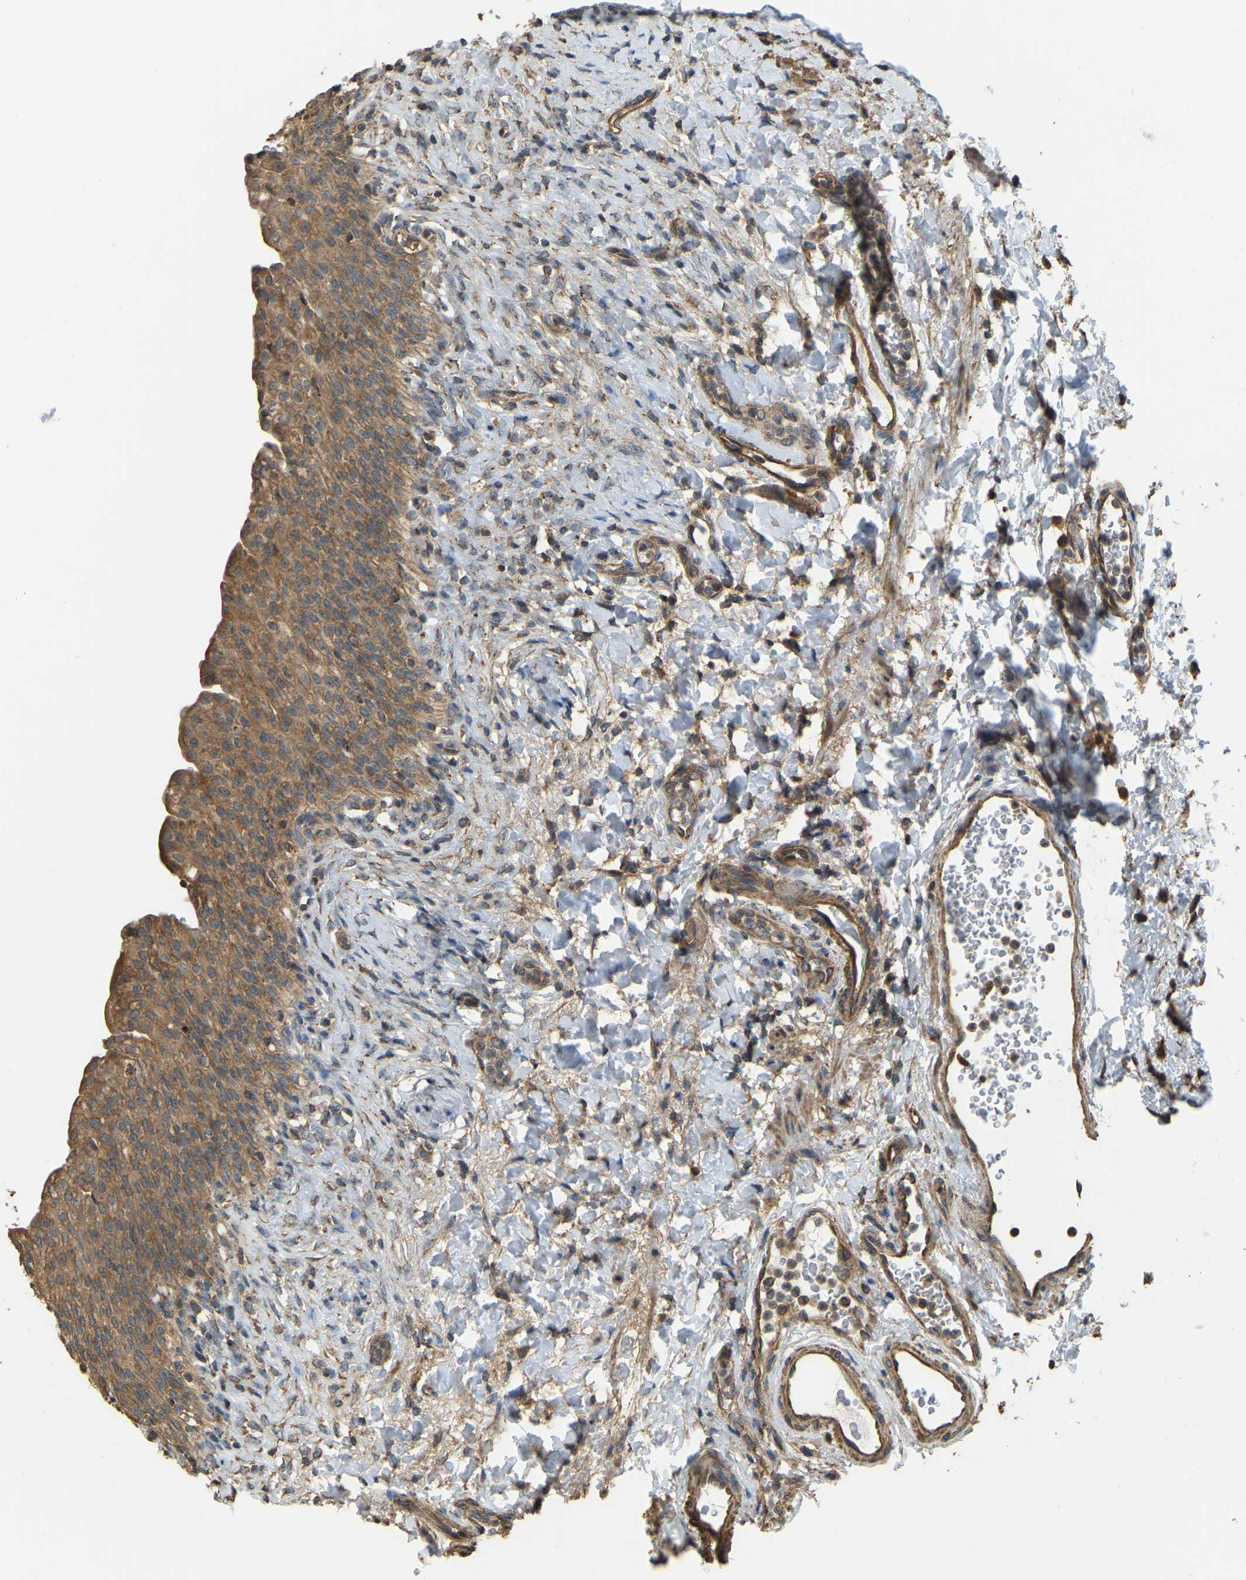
{"staining": {"intensity": "moderate", "quantity": ">75%", "location": "cytoplasmic/membranous"}, "tissue": "urinary bladder", "cell_type": "Urothelial cells", "image_type": "normal", "snomed": [{"axis": "morphology", "description": "Urothelial carcinoma, High grade"}, {"axis": "topography", "description": "Urinary bladder"}], "caption": "Moderate cytoplasmic/membranous protein staining is appreciated in about >75% of urothelial cells in urinary bladder. (DAB IHC with brightfield microscopy, high magnification).", "gene": "GNG2", "patient": {"sex": "male", "age": 46}}